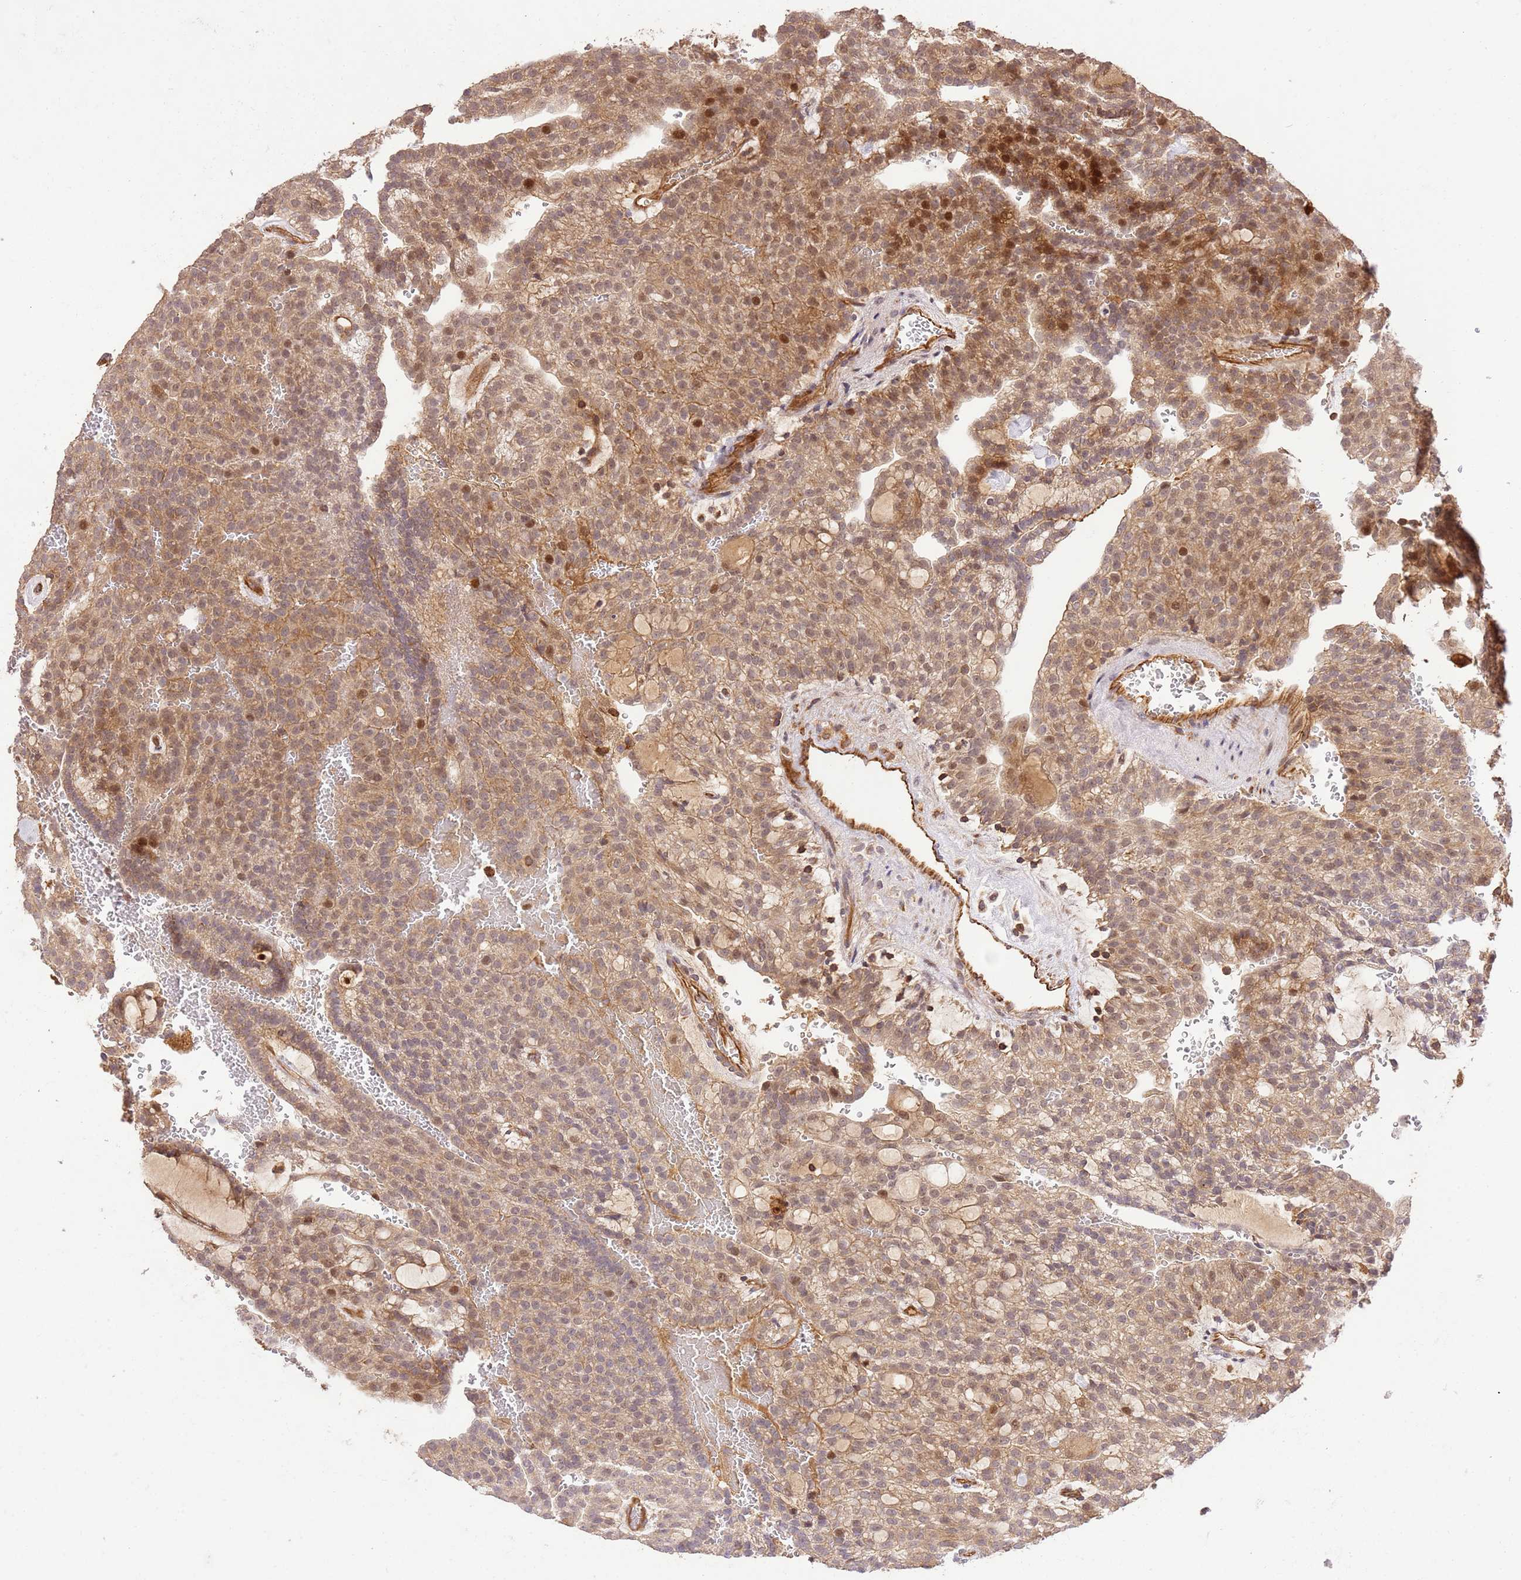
{"staining": {"intensity": "weak", "quantity": ">75%", "location": "cytoplasmic/membranous,nuclear"}, "tissue": "renal cancer", "cell_type": "Tumor cells", "image_type": "cancer", "snomed": [{"axis": "morphology", "description": "Adenocarcinoma, NOS"}, {"axis": "topography", "description": "Kidney"}], "caption": "A low amount of weak cytoplasmic/membranous and nuclear expression is appreciated in approximately >75% of tumor cells in renal adenocarcinoma tissue.", "gene": "KATNAL2", "patient": {"sex": "male", "age": 63}}